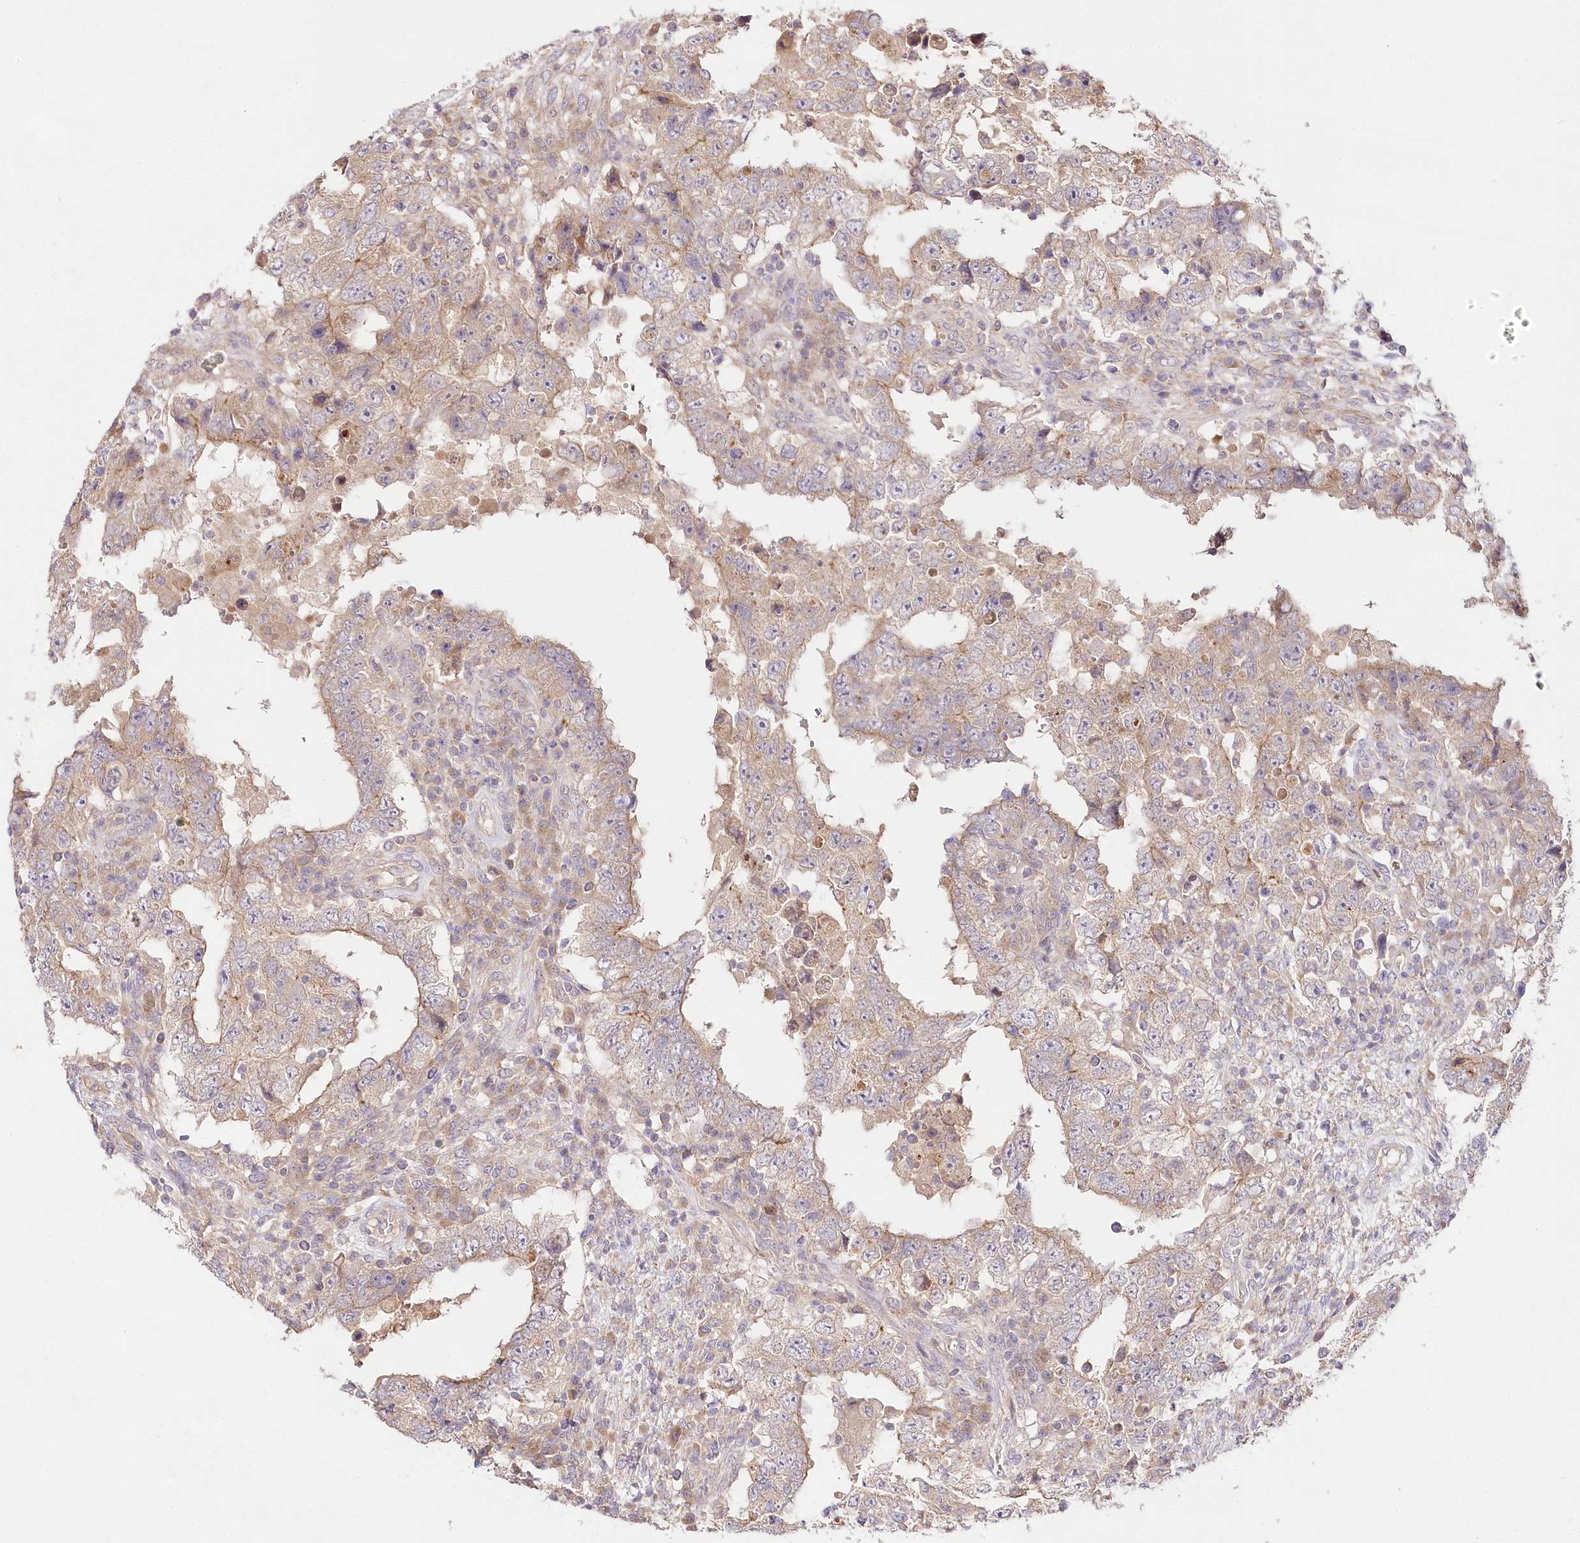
{"staining": {"intensity": "weak", "quantity": "25%-75%", "location": "cytoplasmic/membranous"}, "tissue": "testis cancer", "cell_type": "Tumor cells", "image_type": "cancer", "snomed": [{"axis": "morphology", "description": "Carcinoma, Embryonal, NOS"}, {"axis": "topography", "description": "Testis"}], "caption": "Protein analysis of embryonal carcinoma (testis) tissue reveals weak cytoplasmic/membranous positivity in approximately 25%-75% of tumor cells.", "gene": "PYROXD1", "patient": {"sex": "male", "age": 26}}